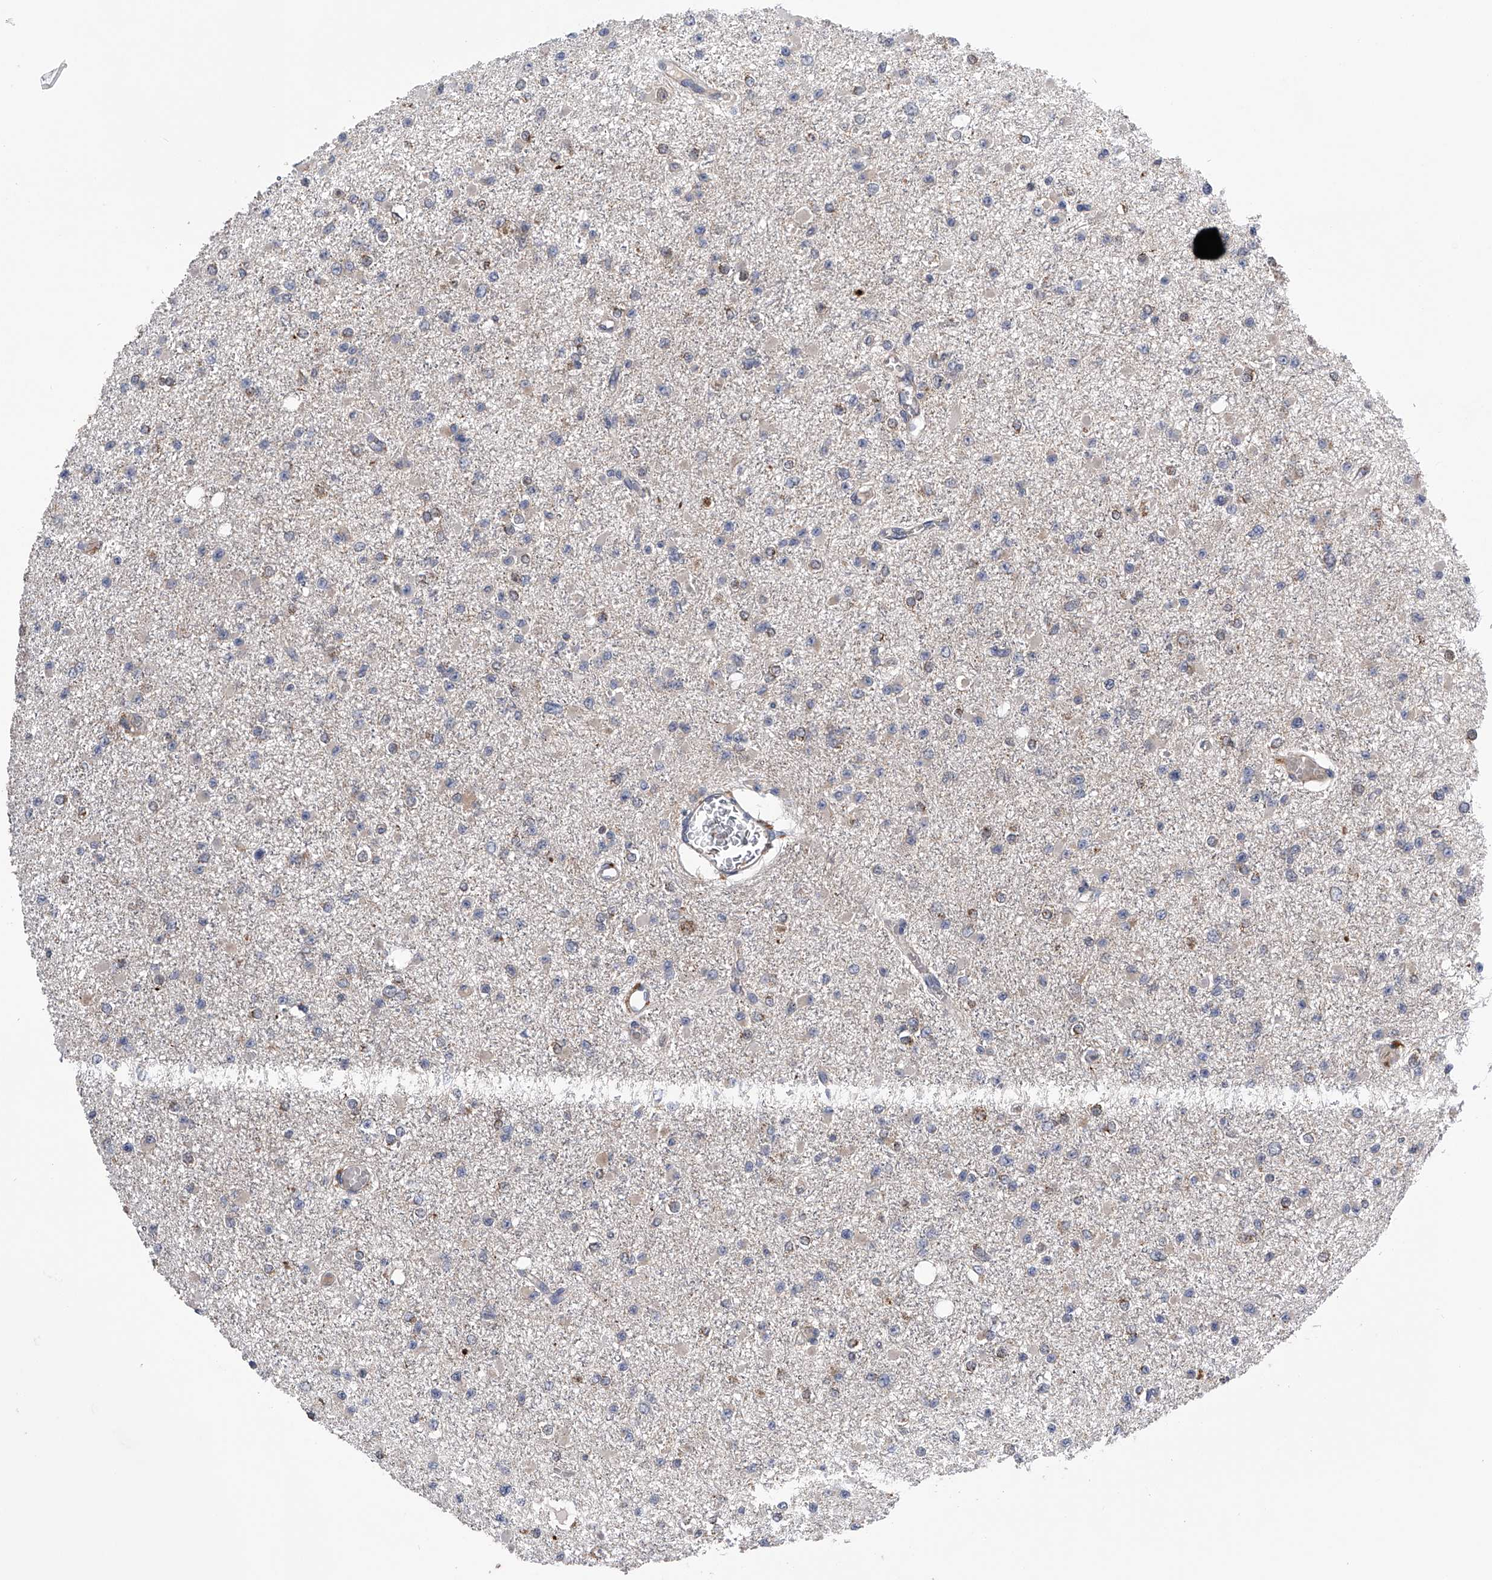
{"staining": {"intensity": "negative", "quantity": "none", "location": "none"}, "tissue": "glioma", "cell_type": "Tumor cells", "image_type": "cancer", "snomed": [{"axis": "morphology", "description": "Glioma, malignant, Low grade"}, {"axis": "topography", "description": "Brain"}], "caption": "An image of human malignant low-grade glioma is negative for staining in tumor cells.", "gene": "SPOCK1", "patient": {"sex": "female", "age": 22}}